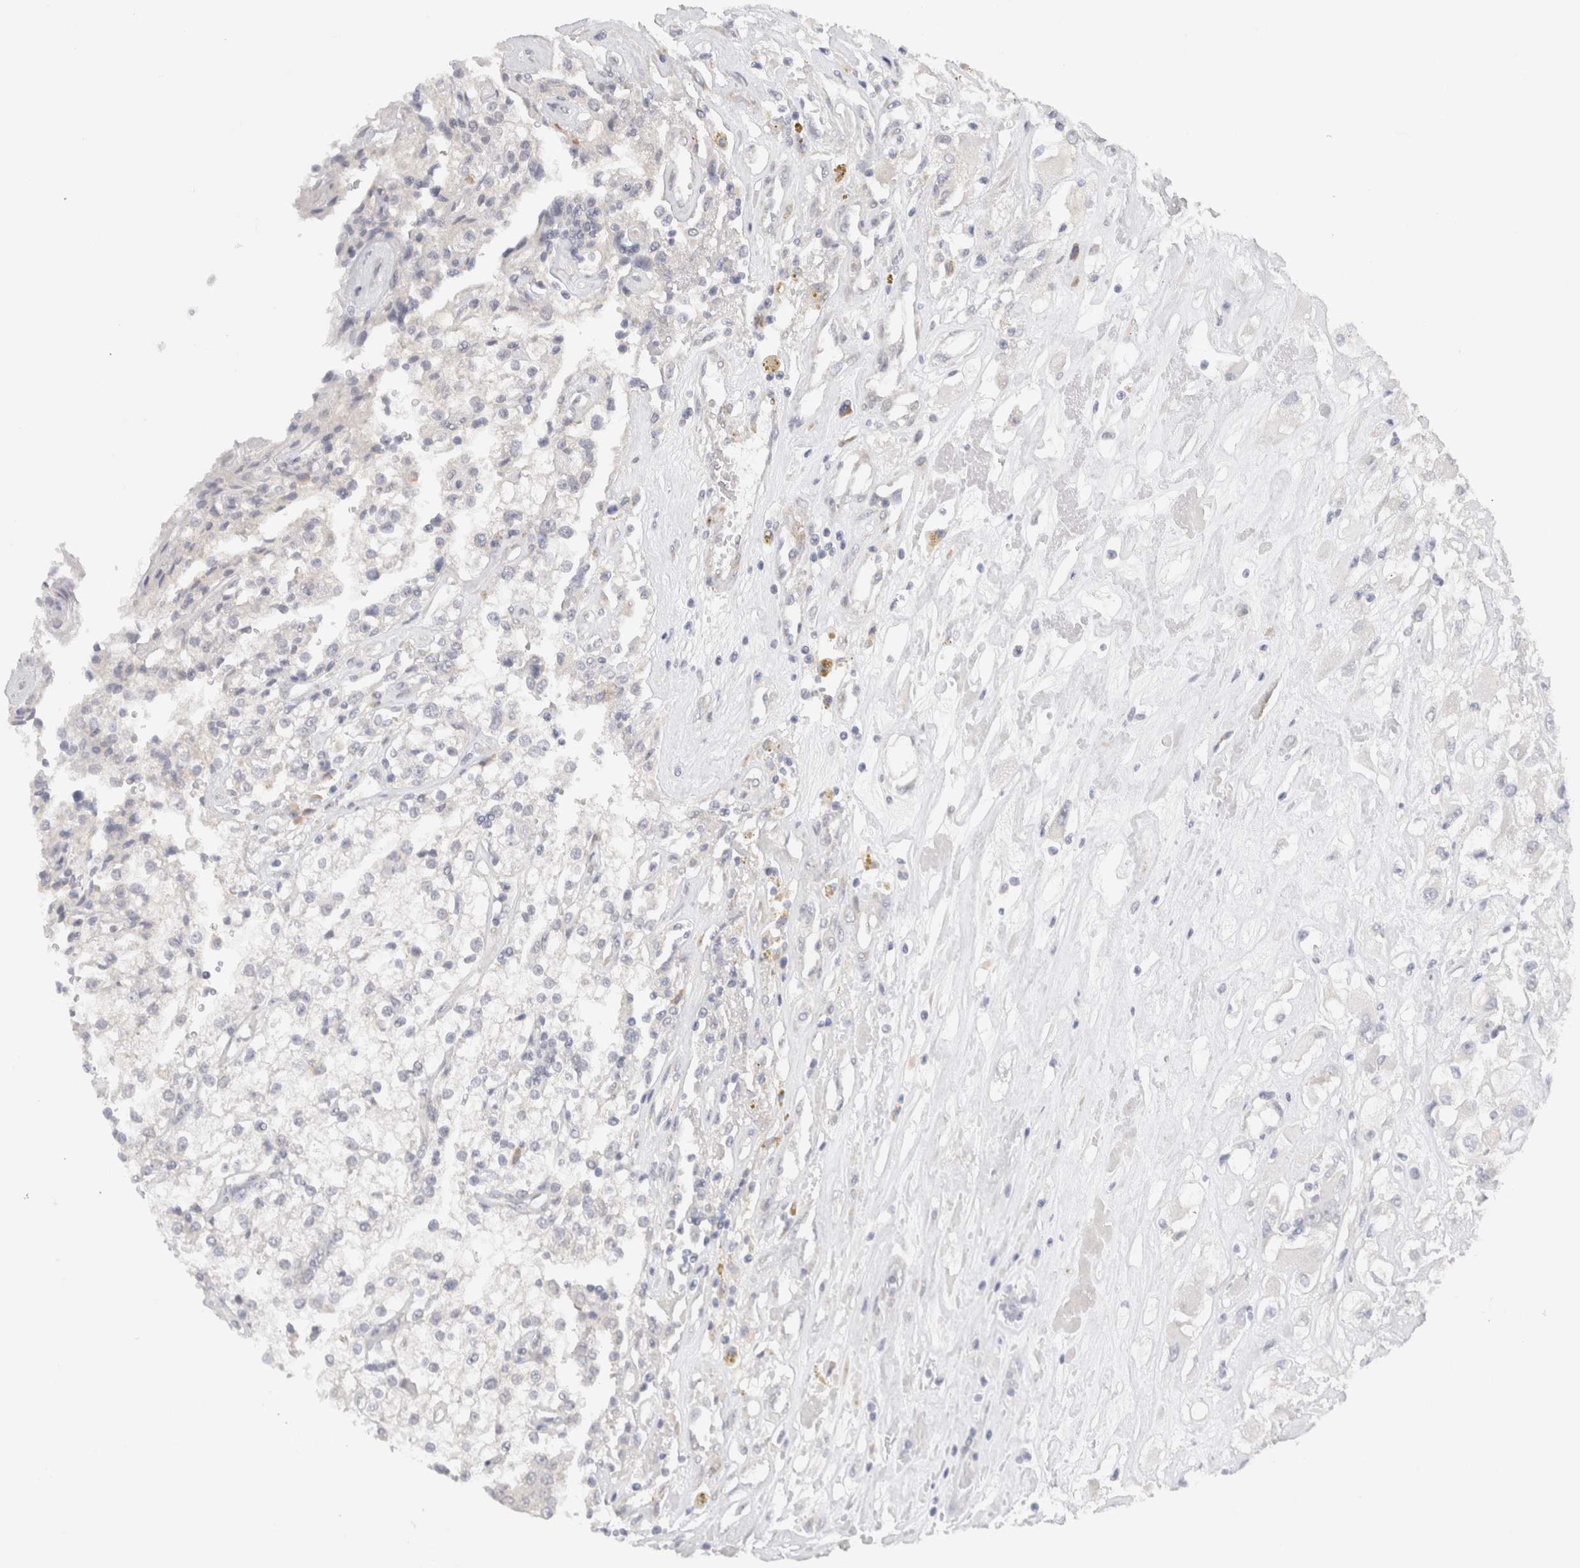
{"staining": {"intensity": "negative", "quantity": "none", "location": "none"}, "tissue": "renal cancer", "cell_type": "Tumor cells", "image_type": "cancer", "snomed": [{"axis": "morphology", "description": "Adenocarcinoma, NOS"}, {"axis": "topography", "description": "Kidney"}], "caption": "The image exhibits no significant positivity in tumor cells of renal cancer (adenocarcinoma).", "gene": "CHRM4", "patient": {"sex": "female", "age": 52}}